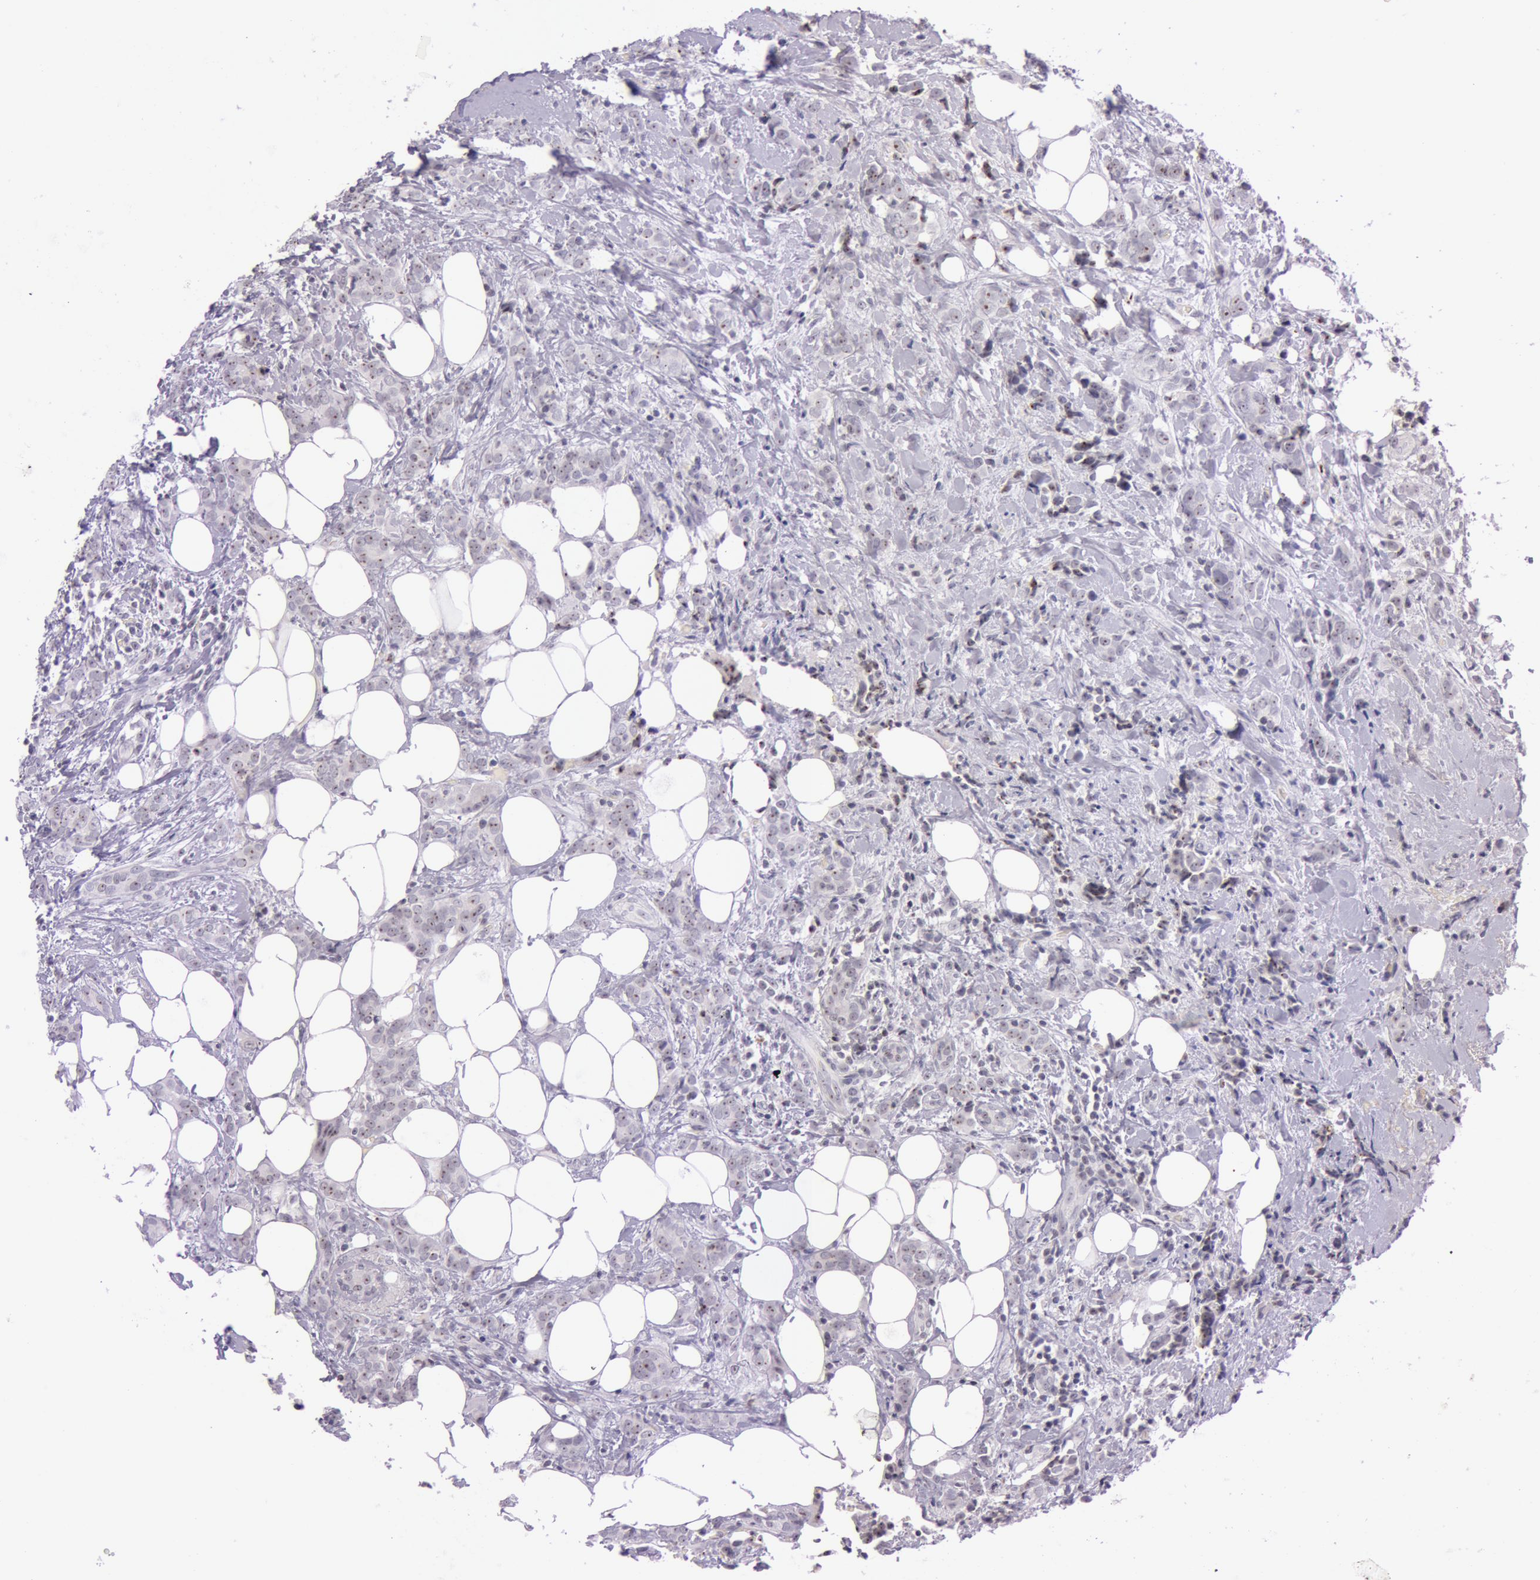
{"staining": {"intensity": "moderate", "quantity": ">75%", "location": "nuclear"}, "tissue": "breast cancer", "cell_type": "Tumor cells", "image_type": "cancer", "snomed": [{"axis": "morphology", "description": "Duct carcinoma"}, {"axis": "topography", "description": "Breast"}], "caption": "An image showing moderate nuclear staining in approximately >75% of tumor cells in breast cancer, as visualized by brown immunohistochemical staining.", "gene": "FBL", "patient": {"sex": "female", "age": 53}}